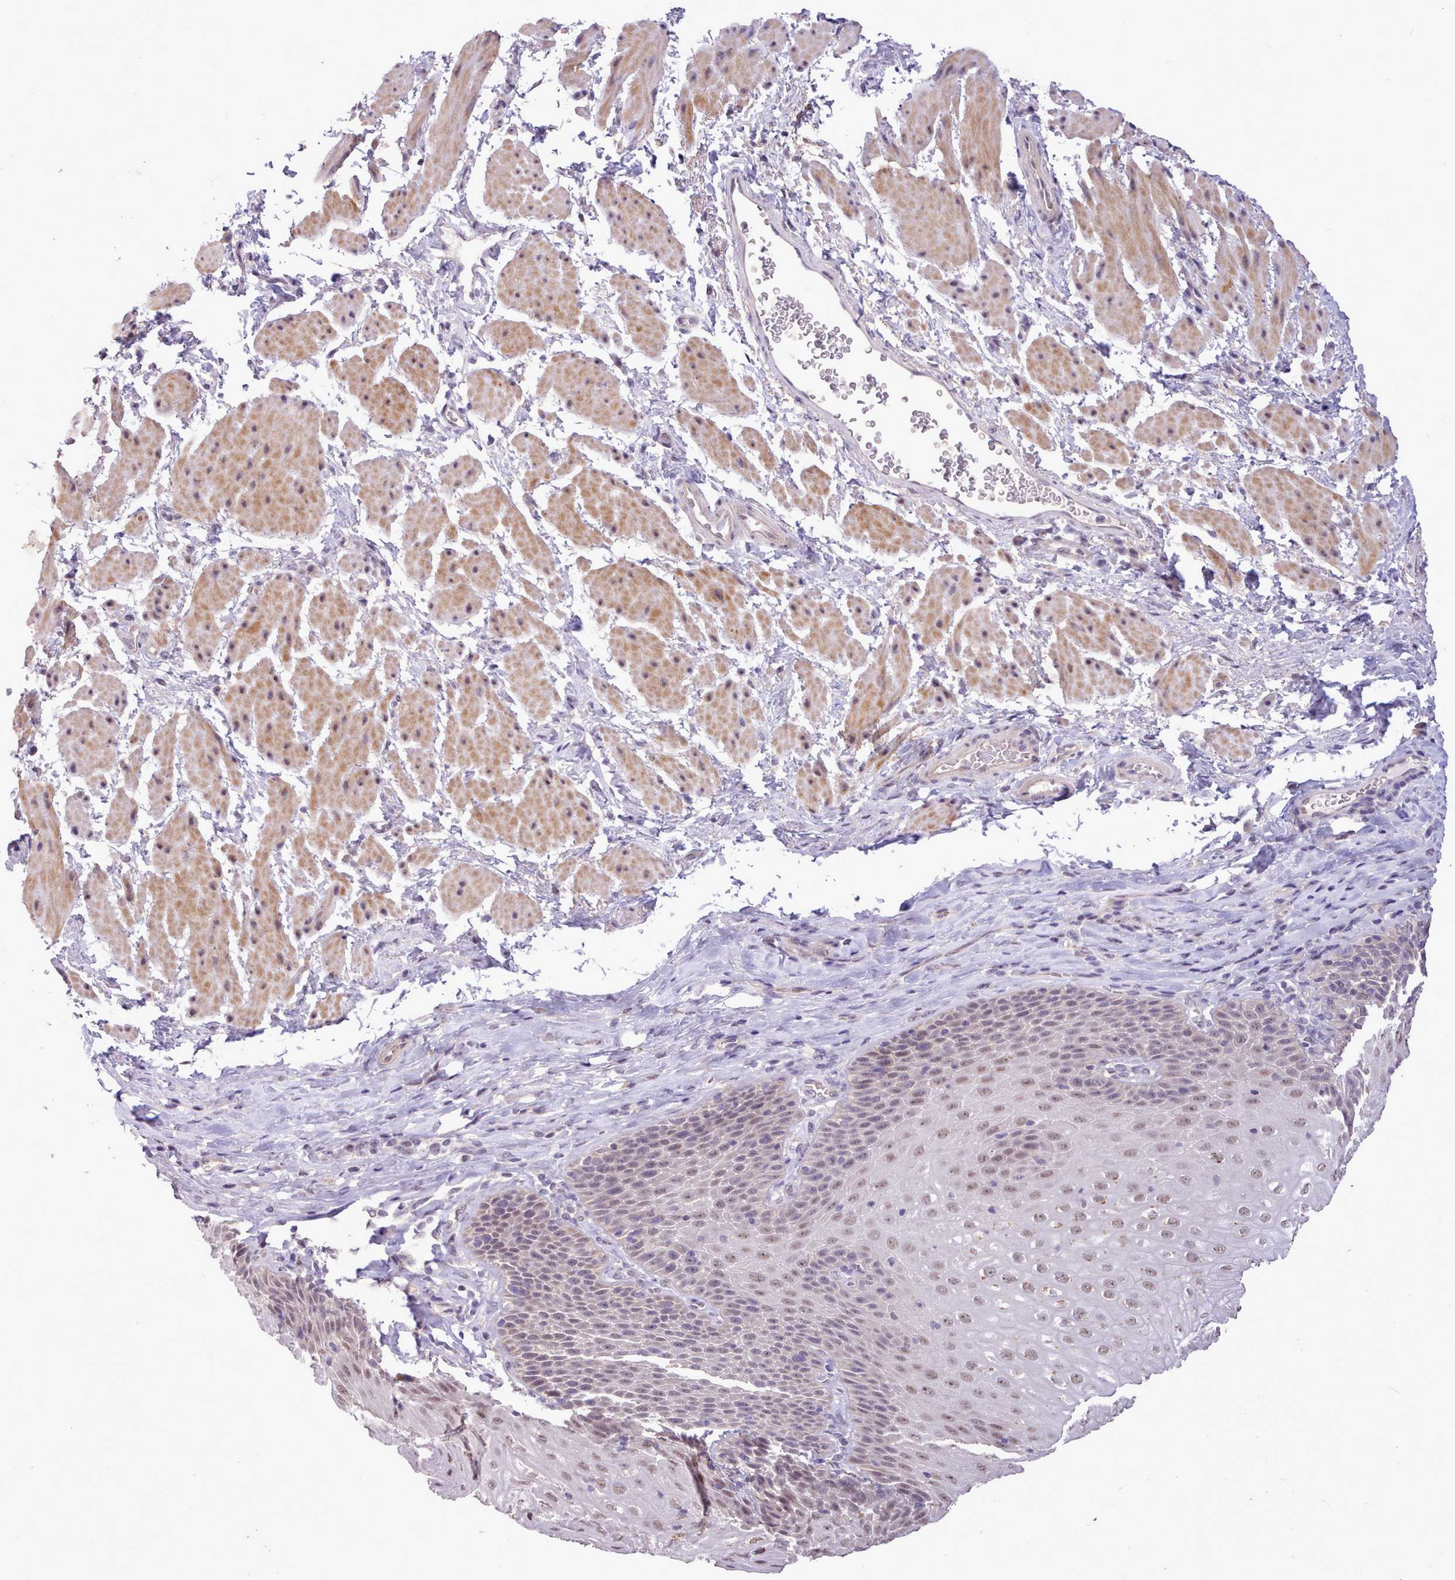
{"staining": {"intensity": "moderate", "quantity": "25%-75%", "location": "nuclear"}, "tissue": "esophagus", "cell_type": "Squamous epithelial cells", "image_type": "normal", "snomed": [{"axis": "morphology", "description": "Normal tissue, NOS"}, {"axis": "topography", "description": "Esophagus"}], "caption": "Immunohistochemical staining of normal esophagus reveals medium levels of moderate nuclear staining in about 25%-75% of squamous epithelial cells.", "gene": "ZNF607", "patient": {"sex": "female", "age": 61}}